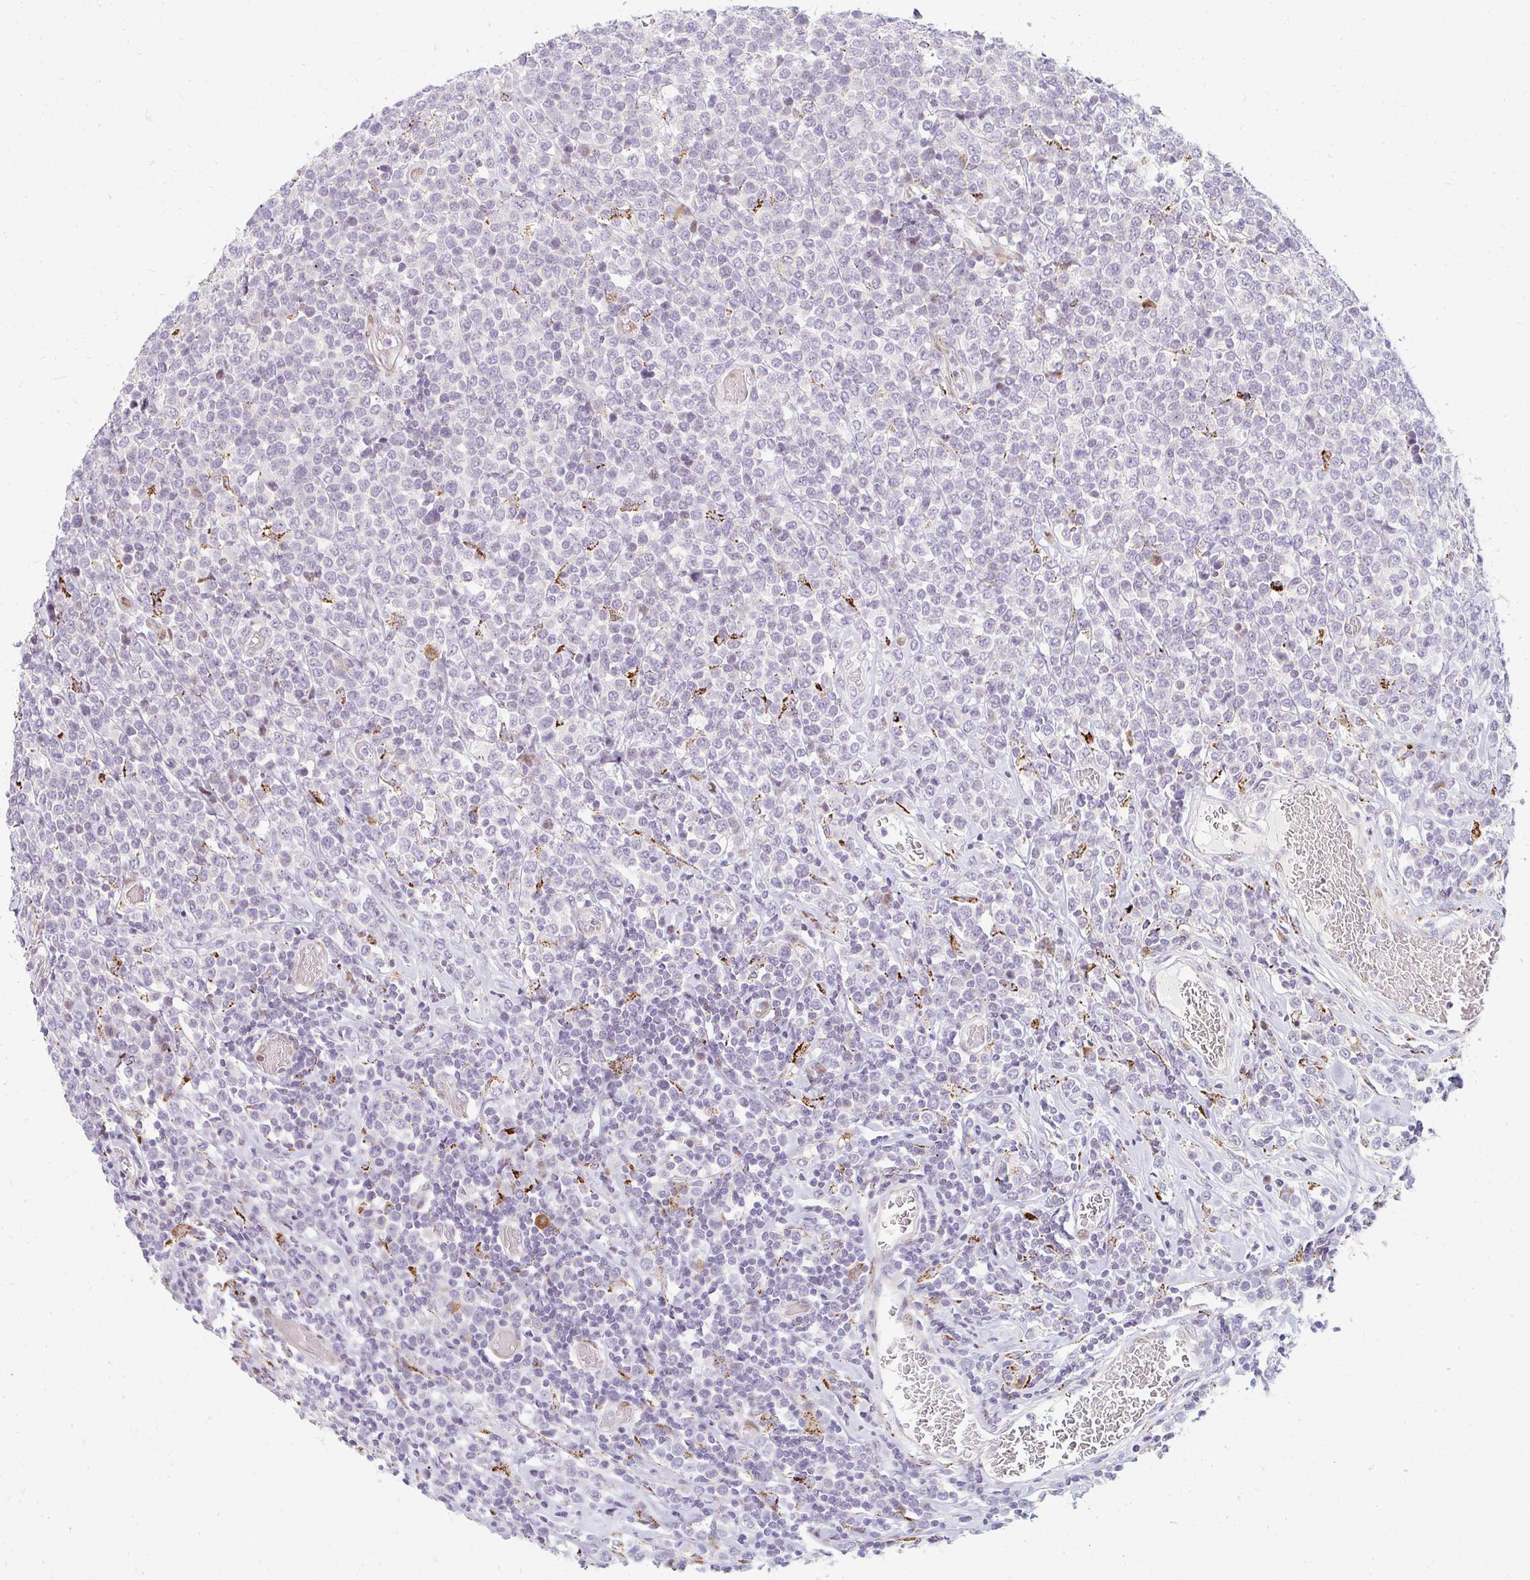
{"staining": {"intensity": "negative", "quantity": "none", "location": "none"}, "tissue": "lymphoma", "cell_type": "Tumor cells", "image_type": "cancer", "snomed": [{"axis": "morphology", "description": "Malignant lymphoma, non-Hodgkin's type, High grade"}, {"axis": "topography", "description": "Soft tissue"}], "caption": "An image of lymphoma stained for a protein reveals no brown staining in tumor cells. (DAB immunohistochemistry (IHC) visualized using brightfield microscopy, high magnification).", "gene": "PLA2G5", "patient": {"sex": "female", "age": 56}}